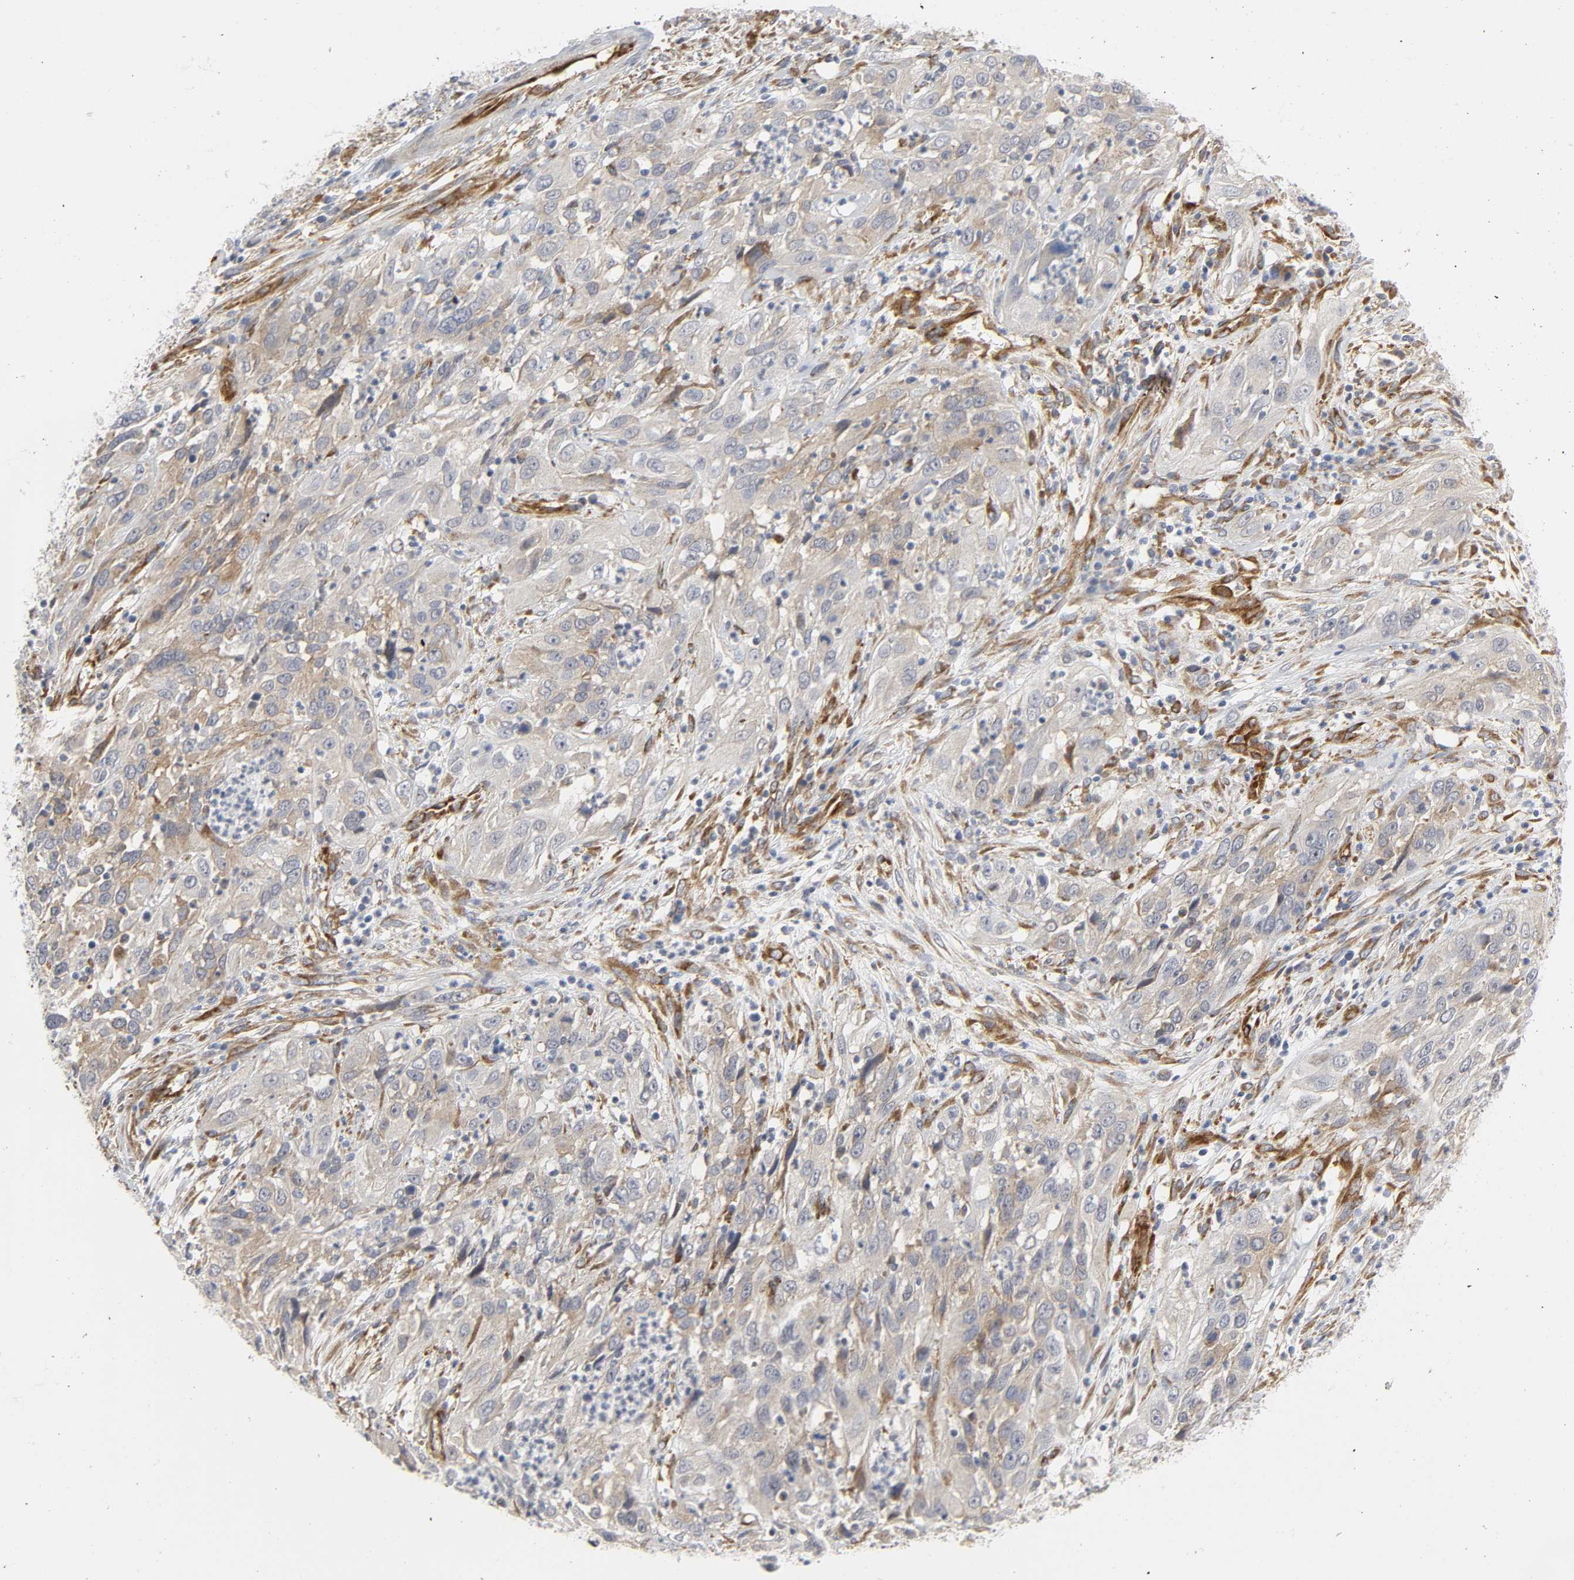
{"staining": {"intensity": "weak", "quantity": ">75%", "location": "cytoplasmic/membranous"}, "tissue": "cervical cancer", "cell_type": "Tumor cells", "image_type": "cancer", "snomed": [{"axis": "morphology", "description": "Squamous cell carcinoma, NOS"}, {"axis": "topography", "description": "Cervix"}], "caption": "Immunohistochemistry (IHC) of squamous cell carcinoma (cervical) reveals low levels of weak cytoplasmic/membranous positivity in about >75% of tumor cells.", "gene": "DOCK1", "patient": {"sex": "female", "age": 32}}